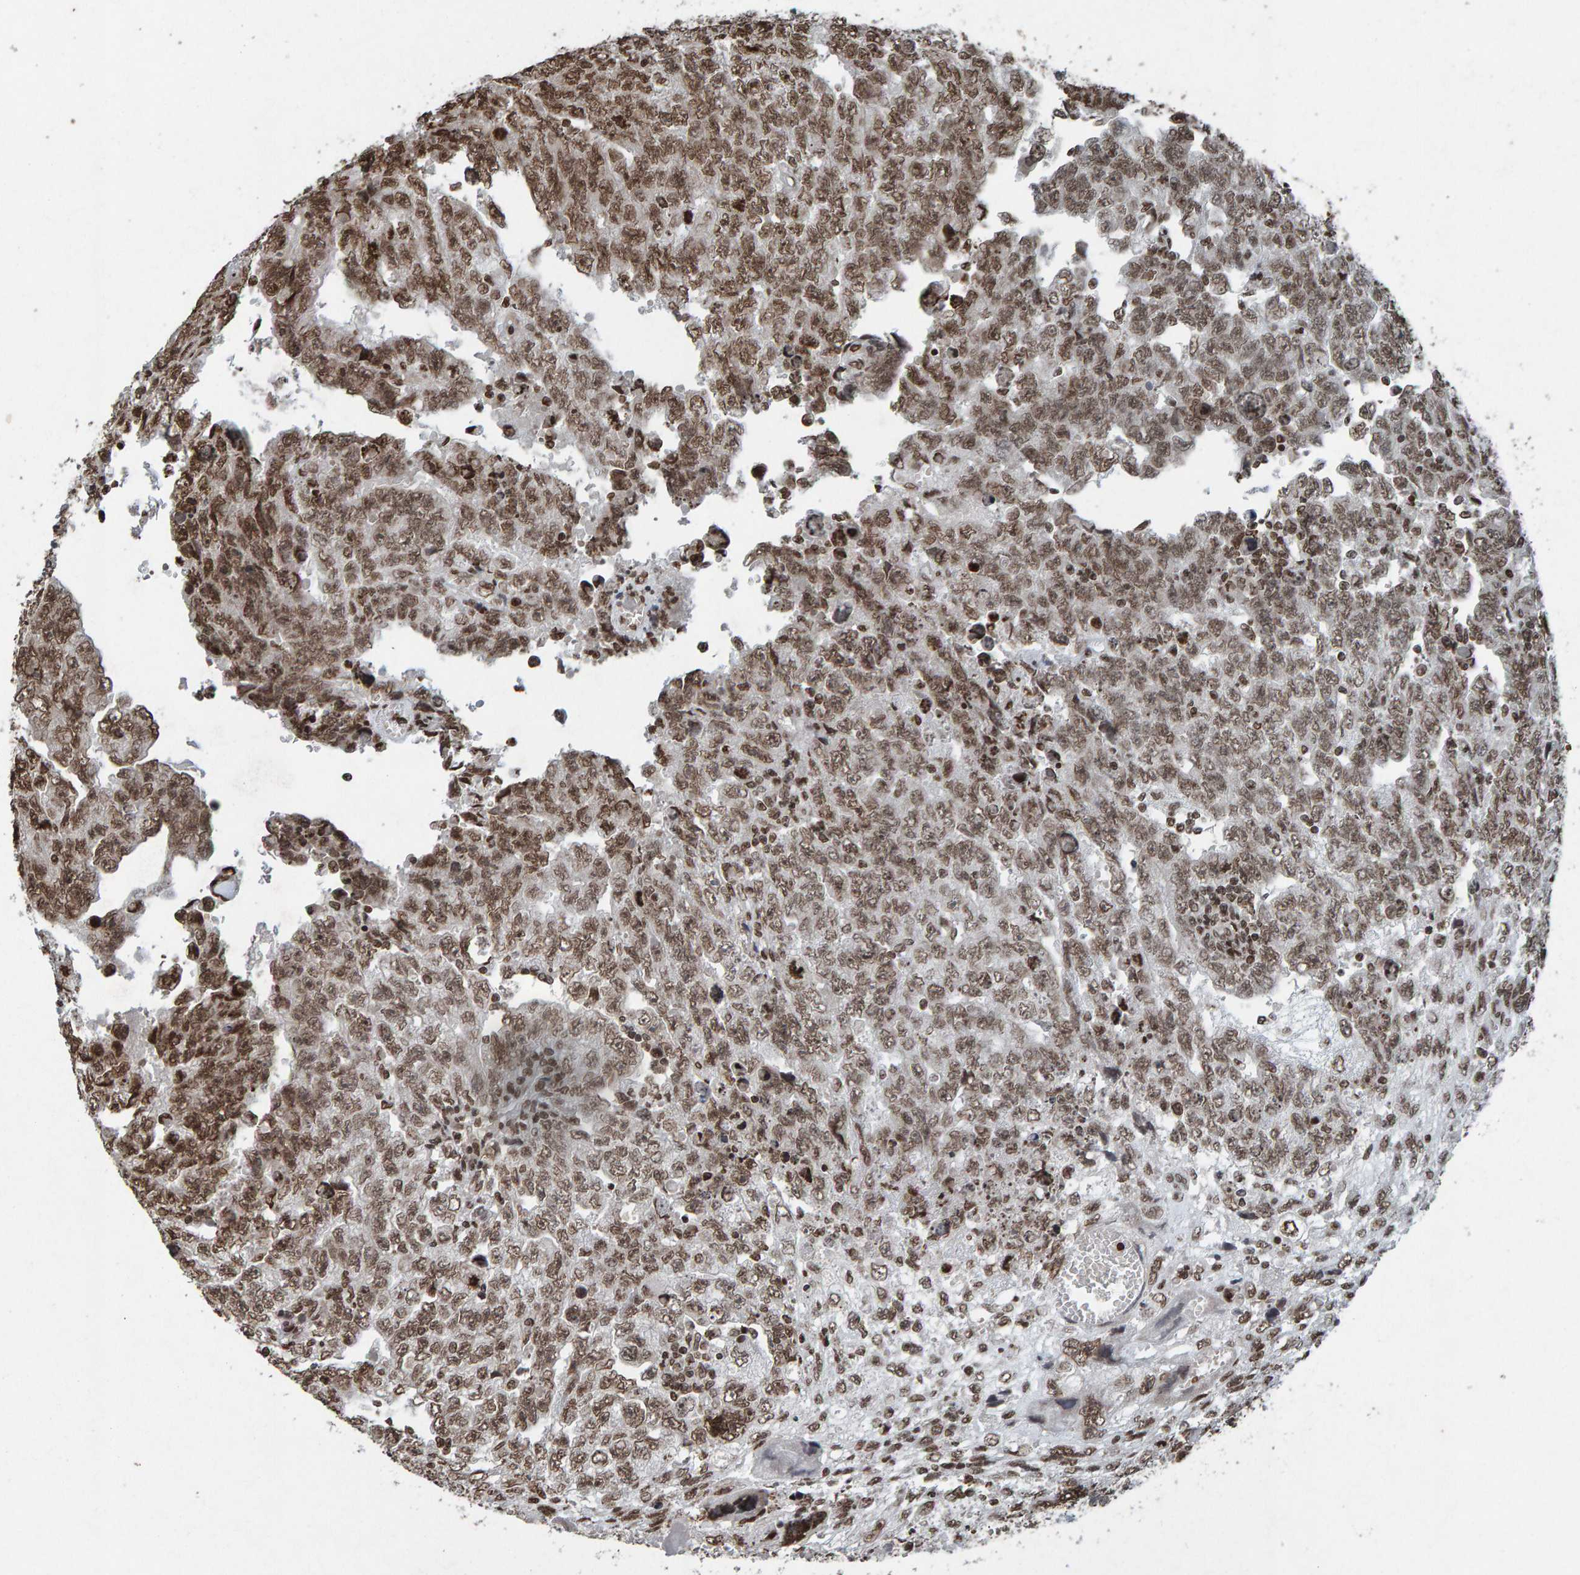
{"staining": {"intensity": "moderate", "quantity": ">75%", "location": "nuclear"}, "tissue": "testis cancer", "cell_type": "Tumor cells", "image_type": "cancer", "snomed": [{"axis": "morphology", "description": "Carcinoma, Embryonal, NOS"}, {"axis": "topography", "description": "Testis"}], "caption": "Testis cancer tissue demonstrates moderate nuclear staining in about >75% of tumor cells", "gene": "H2AZ1", "patient": {"sex": "male", "age": 28}}